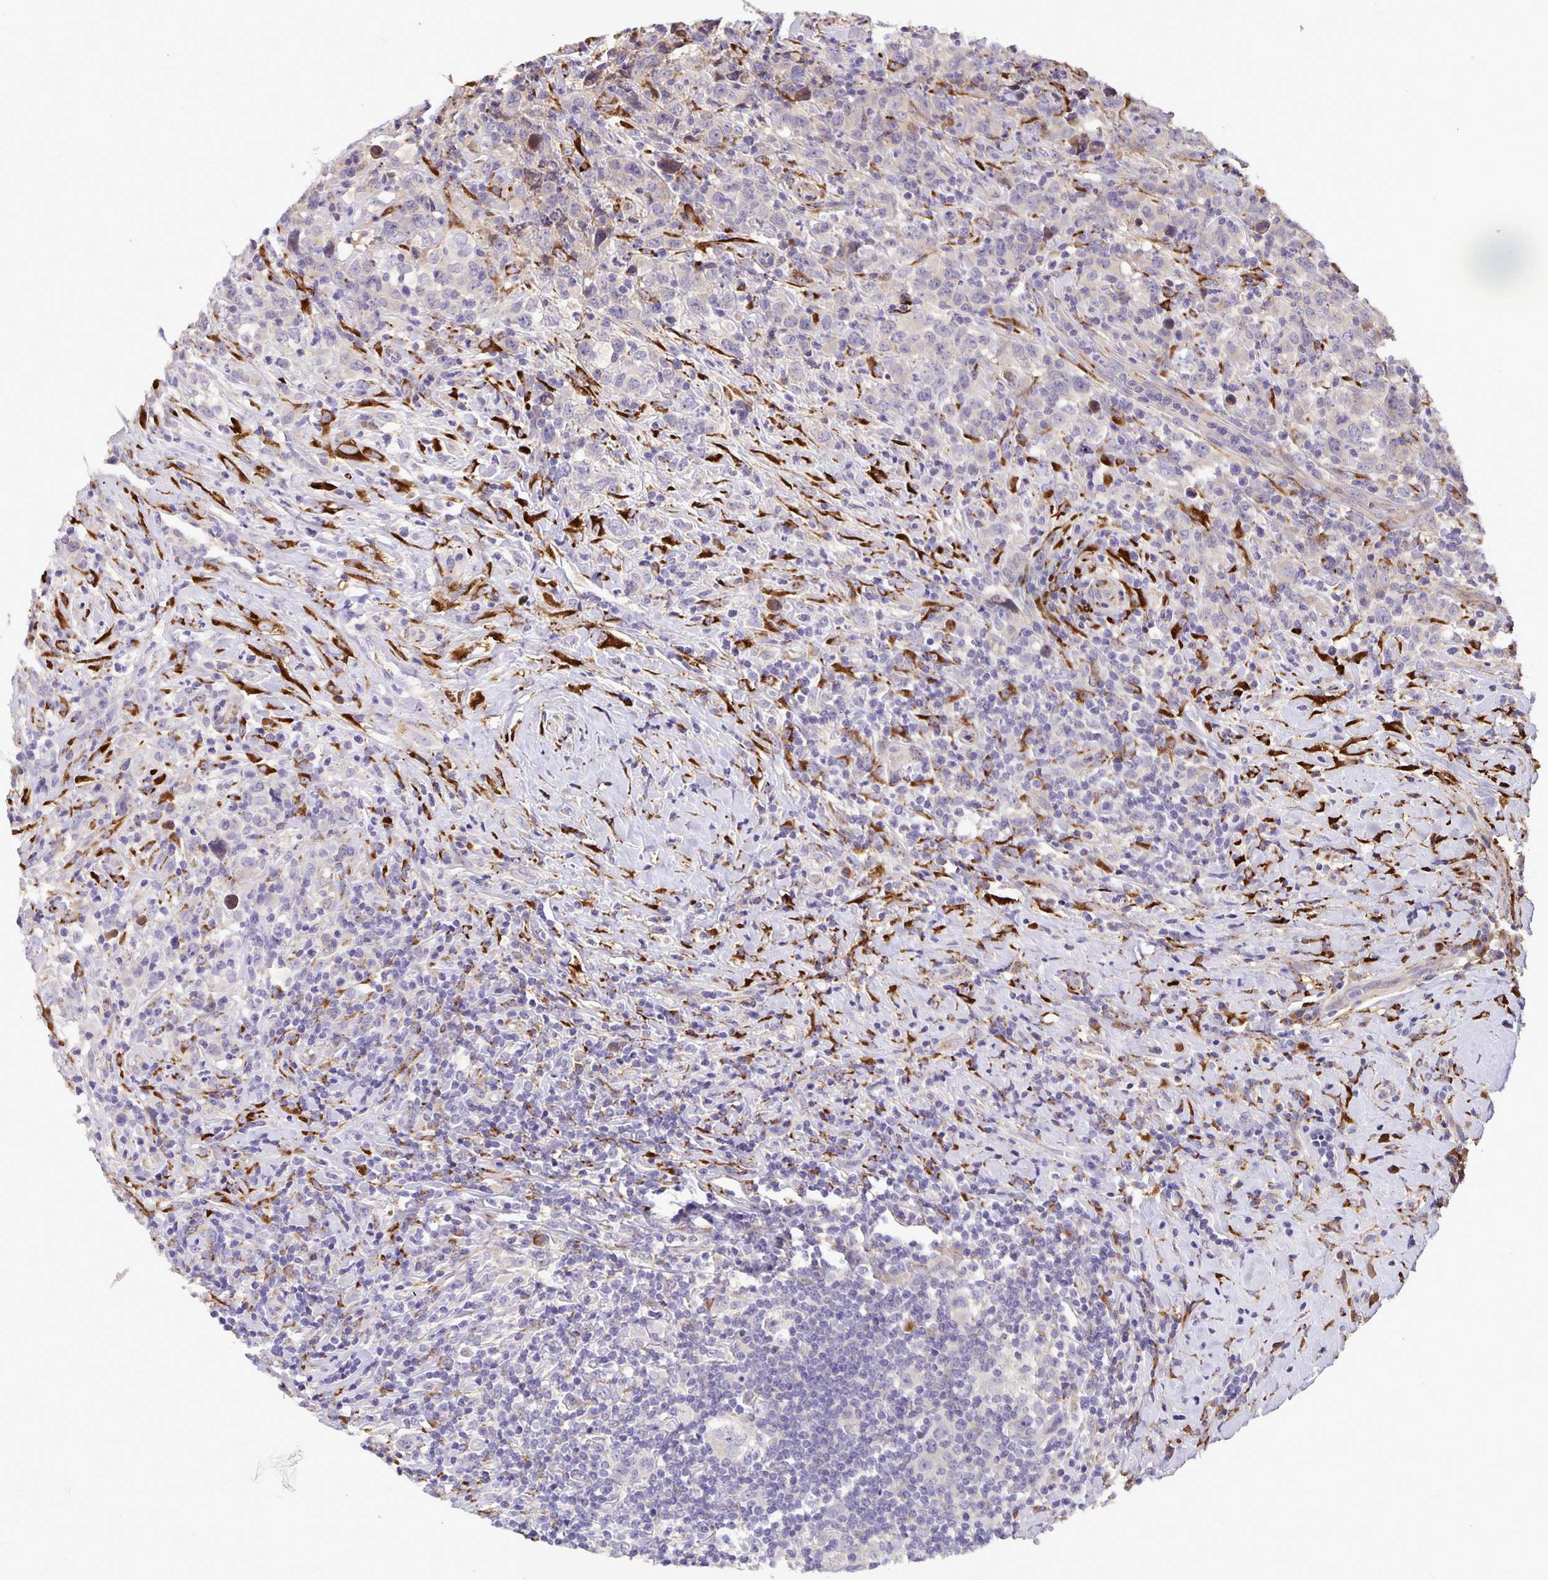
{"staining": {"intensity": "negative", "quantity": "none", "location": "none"}, "tissue": "lymphoma", "cell_type": "Tumor cells", "image_type": "cancer", "snomed": [{"axis": "morphology", "description": "Hodgkin's disease, NOS"}, {"axis": "topography", "description": "Lymph node"}], "caption": "Protein analysis of Hodgkin's disease reveals no significant staining in tumor cells.", "gene": "EML6", "patient": {"sex": "female", "age": 18}}